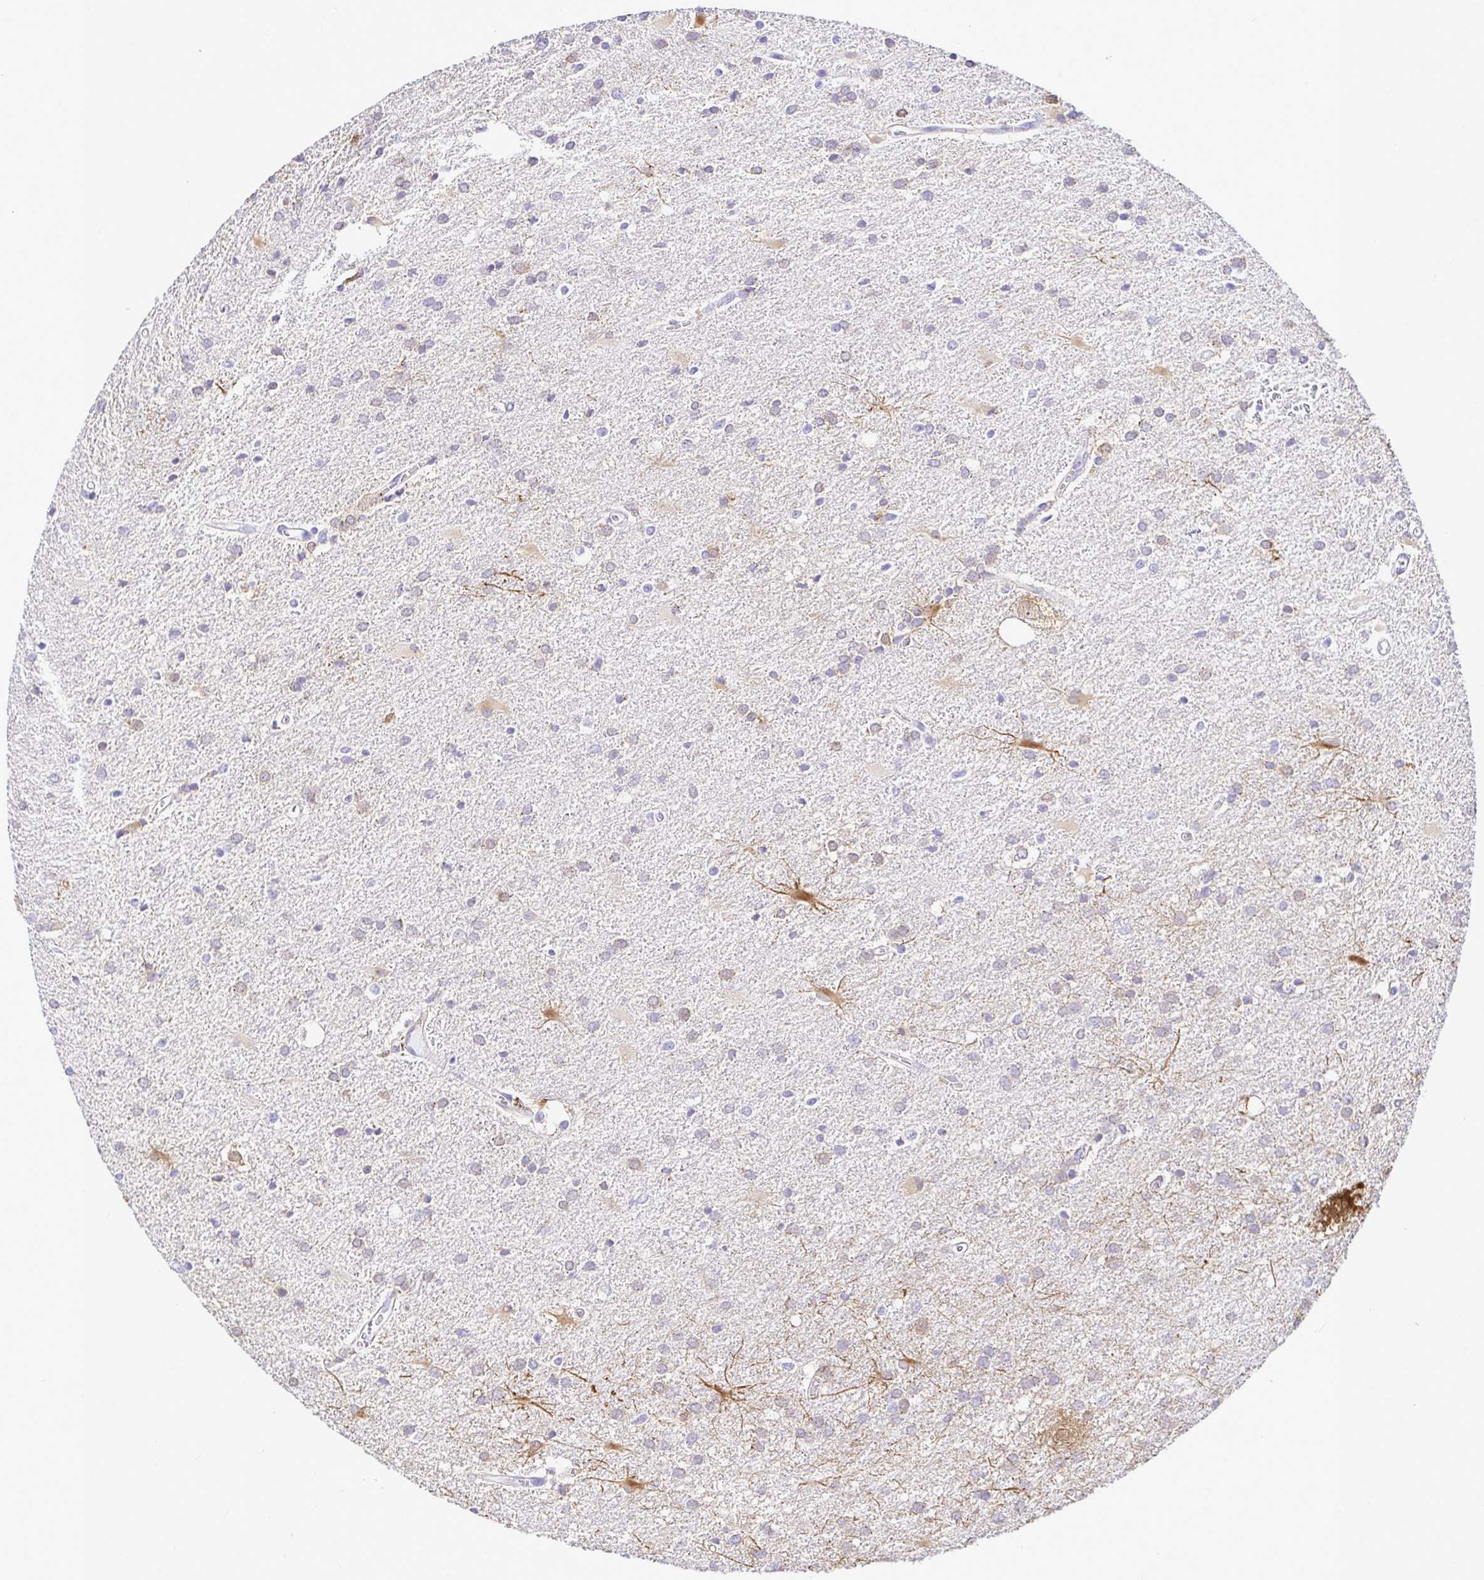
{"staining": {"intensity": "moderate", "quantity": "<25%", "location": "cytoplasmic/membranous"}, "tissue": "glioma", "cell_type": "Tumor cells", "image_type": "cancer", "snomed": [{"axis": "morphology", "description": "Glioma, malignant, Low grade"}, {"axis": "topography", "description": "Brain"}], "caption": "Protein staining of glioma tissue exhibits moderate cytoplasmic/membranous expression in about <25% of tumor cells.", "gene": "BACE2", "patient": {"sex": "male", "age": 66}}